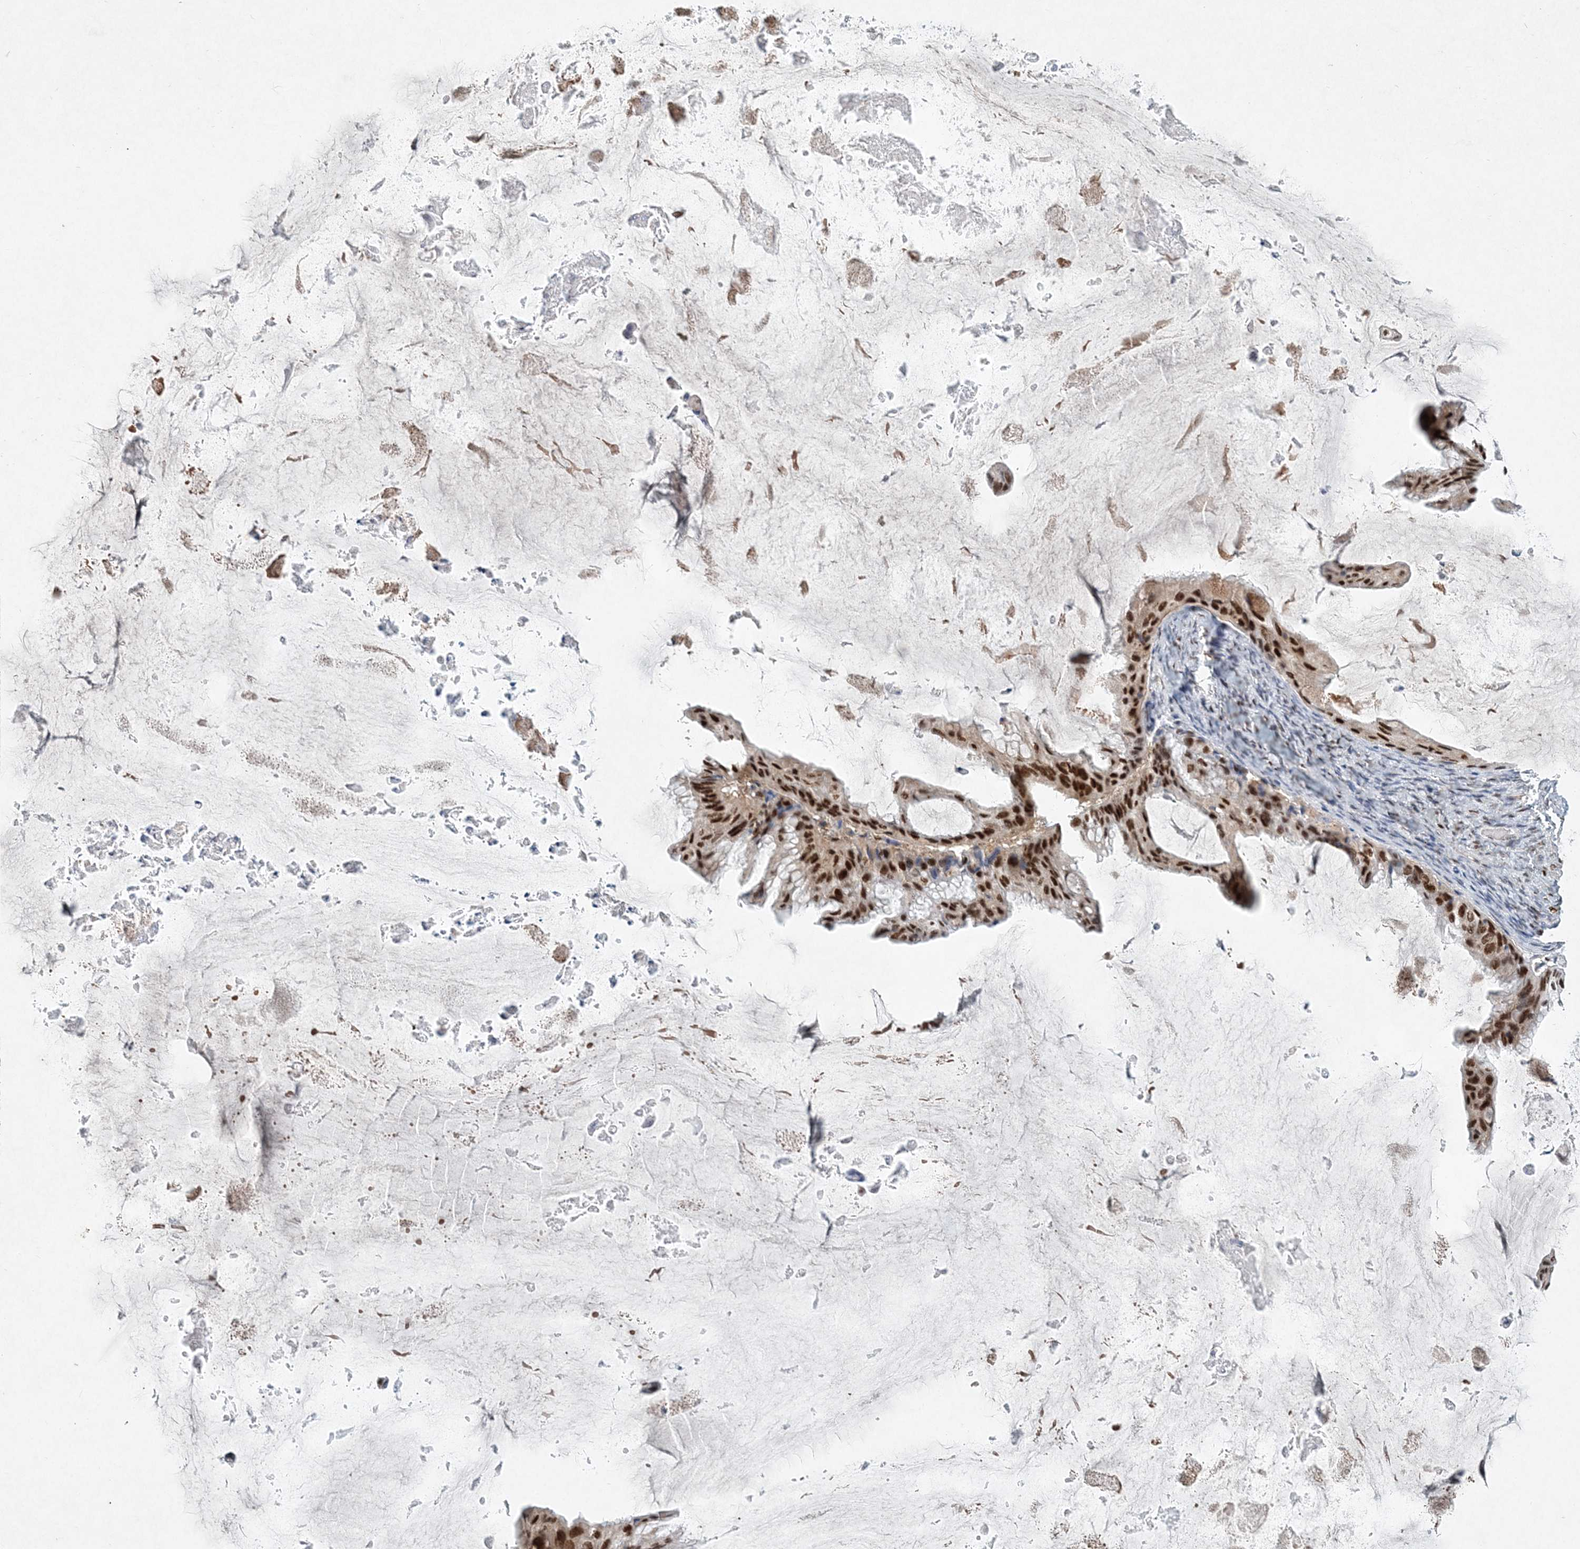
{"staining": {"intensity": "strong", "quantity": ">75%", "location": "nuclear"}, "tissue": "ovarian cancer", "cell_type": "Tumor cells", "image_type": "cancer", "snomed": [{"axis": "morphology", "description": "Cystadenocarcinoma, mucinous, NOS"}, {"axis": "topography", "description": "Ovary"}], "caption": "This image reveals mucinous cystadenocarcinoma (ovarian) stained with immunohistochemistry (IHC) to label a protein in brown. The nuclear of tumor cells show strong positivity for the protein. Nuclei are counter-stained blue.", "gene": "KPNA4", "patient": {"sex": "female", "age": 61}}